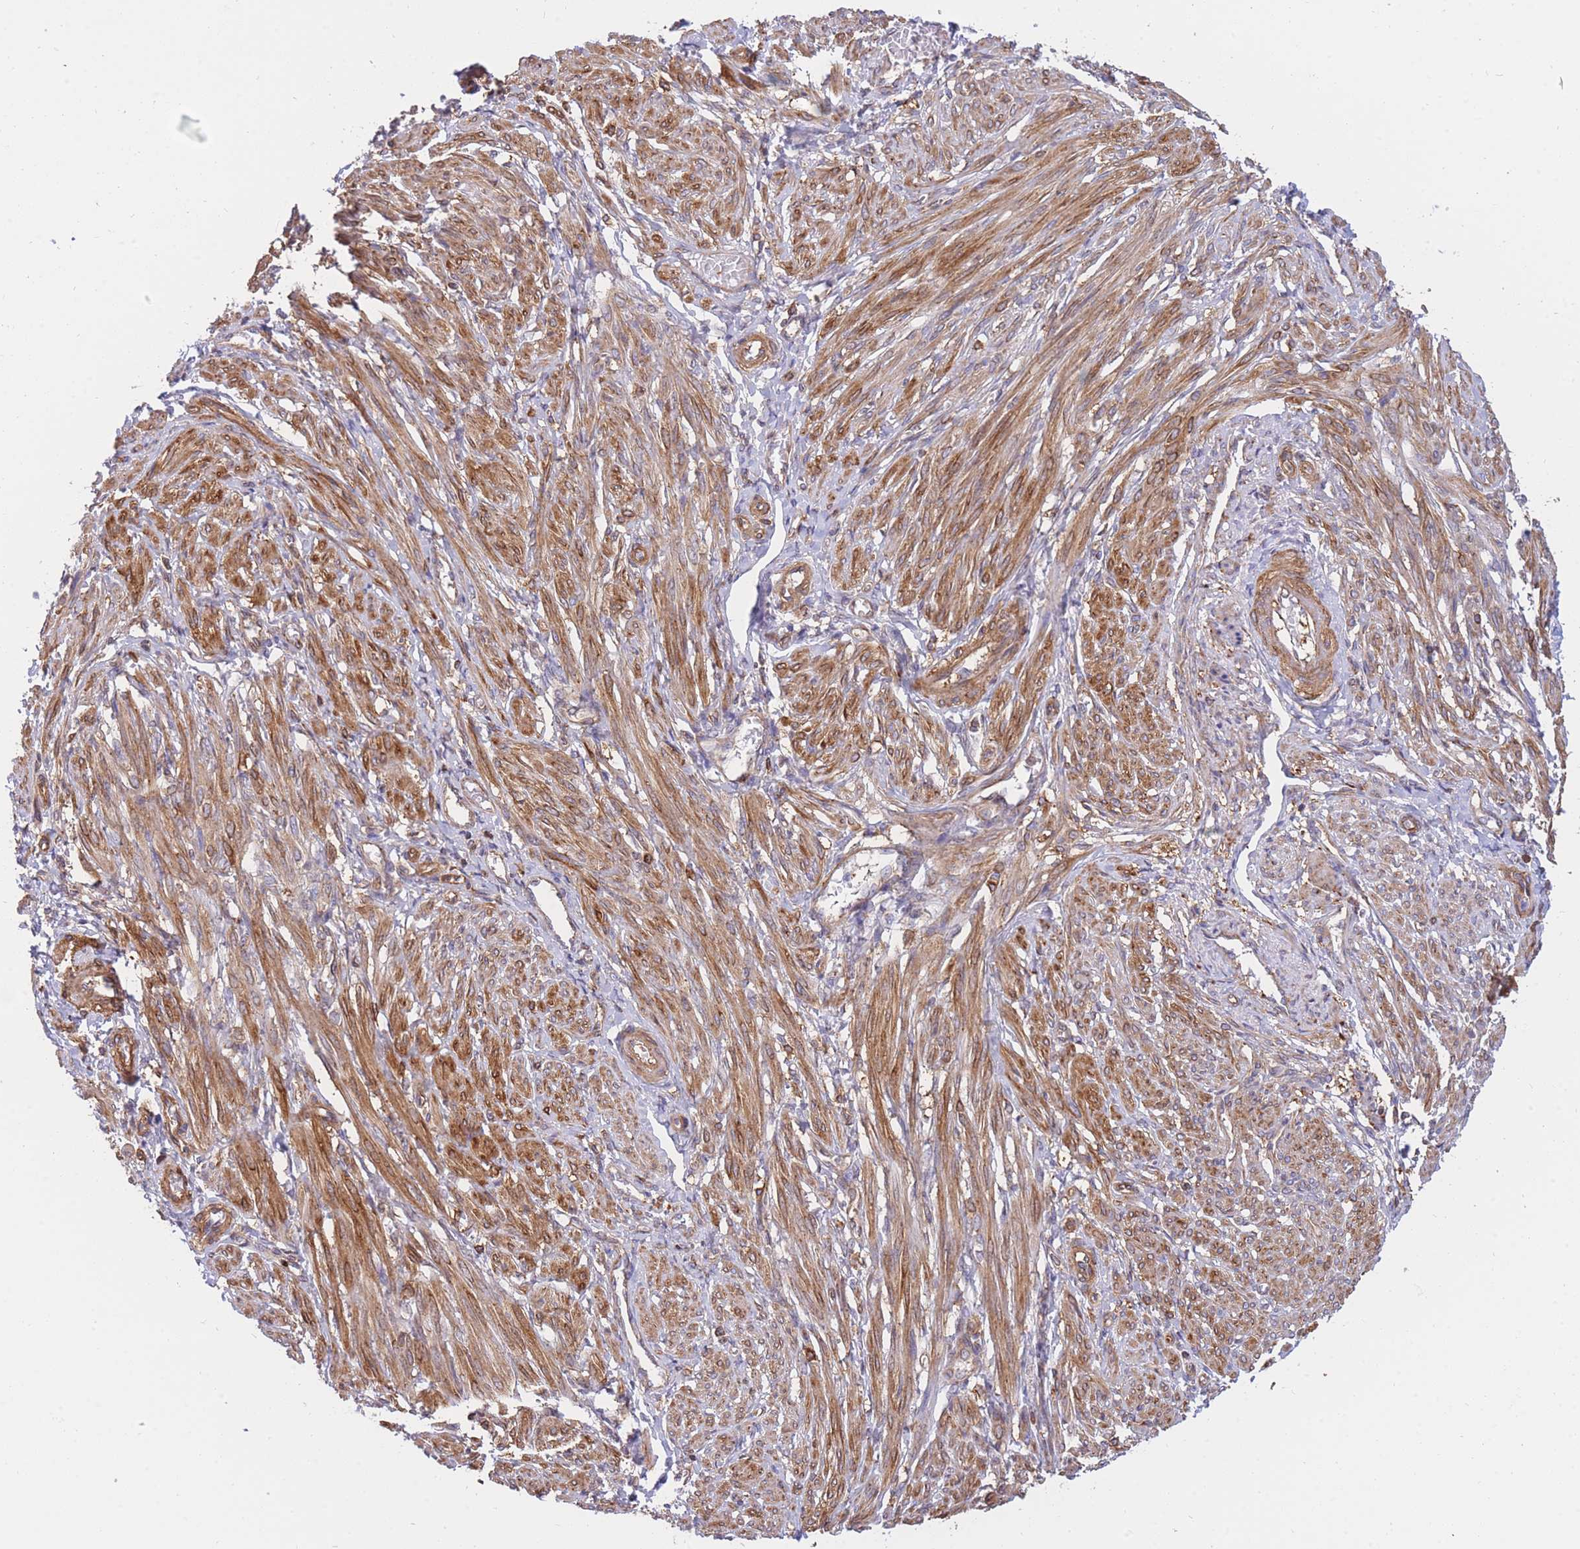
{"staining": {"intensity": "moderate", "quantity": ">75%", "location": "cytoplasmic/membranous"}, "tissue": "smooth muscle", "cell_type": "Smooth muscle cells", "image_type": "normal", "snomed": [{"axis": "morphology", "description": "Normal tissue, NOS"}, {"axis": "topography", "description": "Smooth muscle"}], "caption": "Immunohistochemistry (IHC) histopathology image of benign human smooth muscle stained for a protein (brown), which displays medium levels of moderate cytoplasmic/membranous positivity in approximately >75% of smooth muscle cells.", "gene": "REM1", "patient": {"sex": "female", "age": 39}}